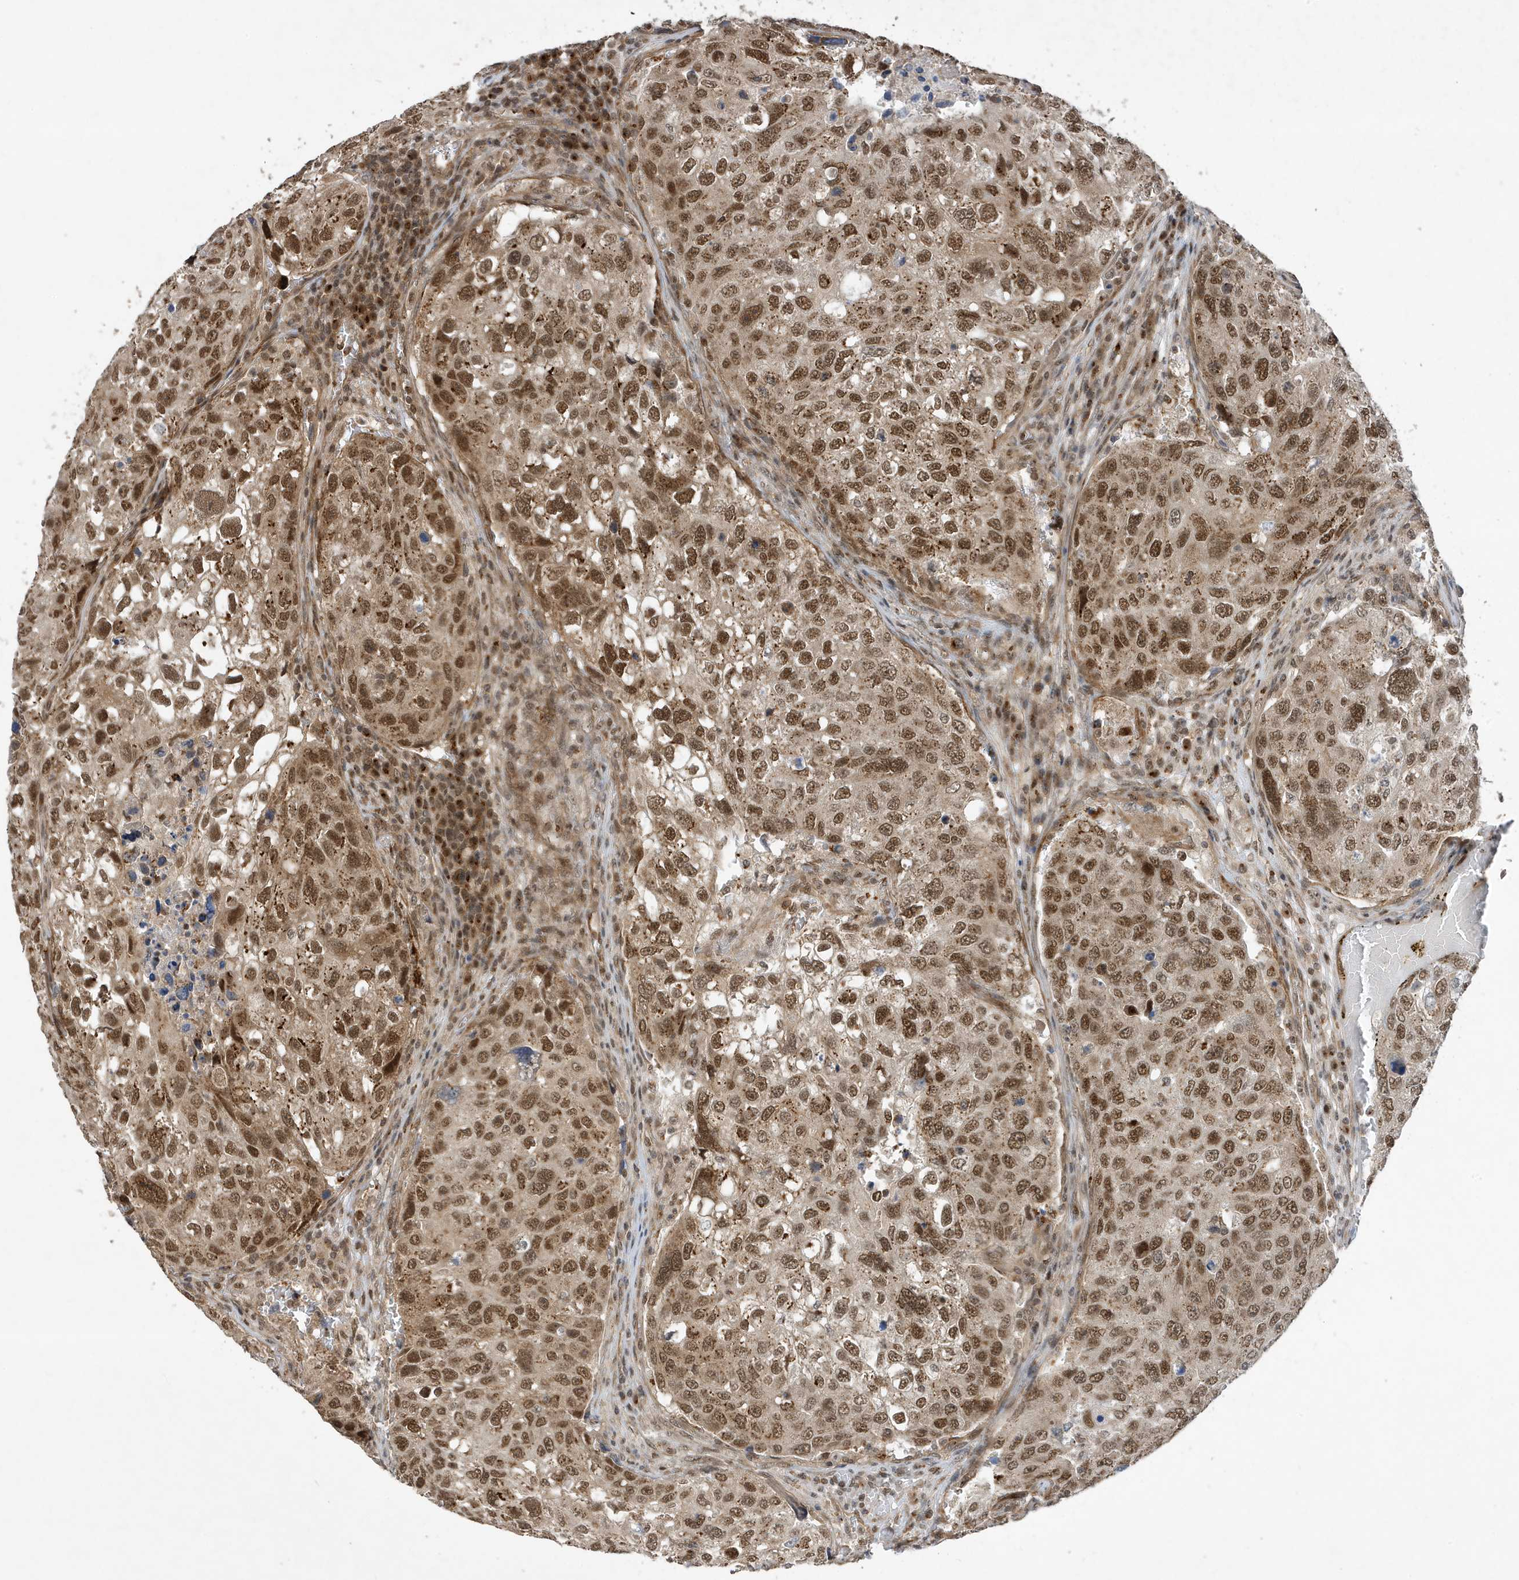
{"staining": {"intensity": "strong", "quantity": ">75%", "location": "nuclear"}, "tissue": "urothelial cancer", "cell_type": "Tumor cells", "image_type": "cancer", "snomed": [{"axis": "morphology", "description": "Urothelial carcinoma, High grade"}, {"axis": "topography", "description": "Lymph node"}, {"axis": "topography", "description": "Urinary bladder"}], "caption": "Immunohistochemical staining of urothelial carcinoma (high-grade) exhibits high levels of strong nuclear protein expression in about >75% of tumor cells. (DAB (3,3'-diaminobenzidine) IHC, brown staining for protein, blue staining for nuclei).", "gene": "MAST3", "patient": {"sex": "male", "age": 51}}